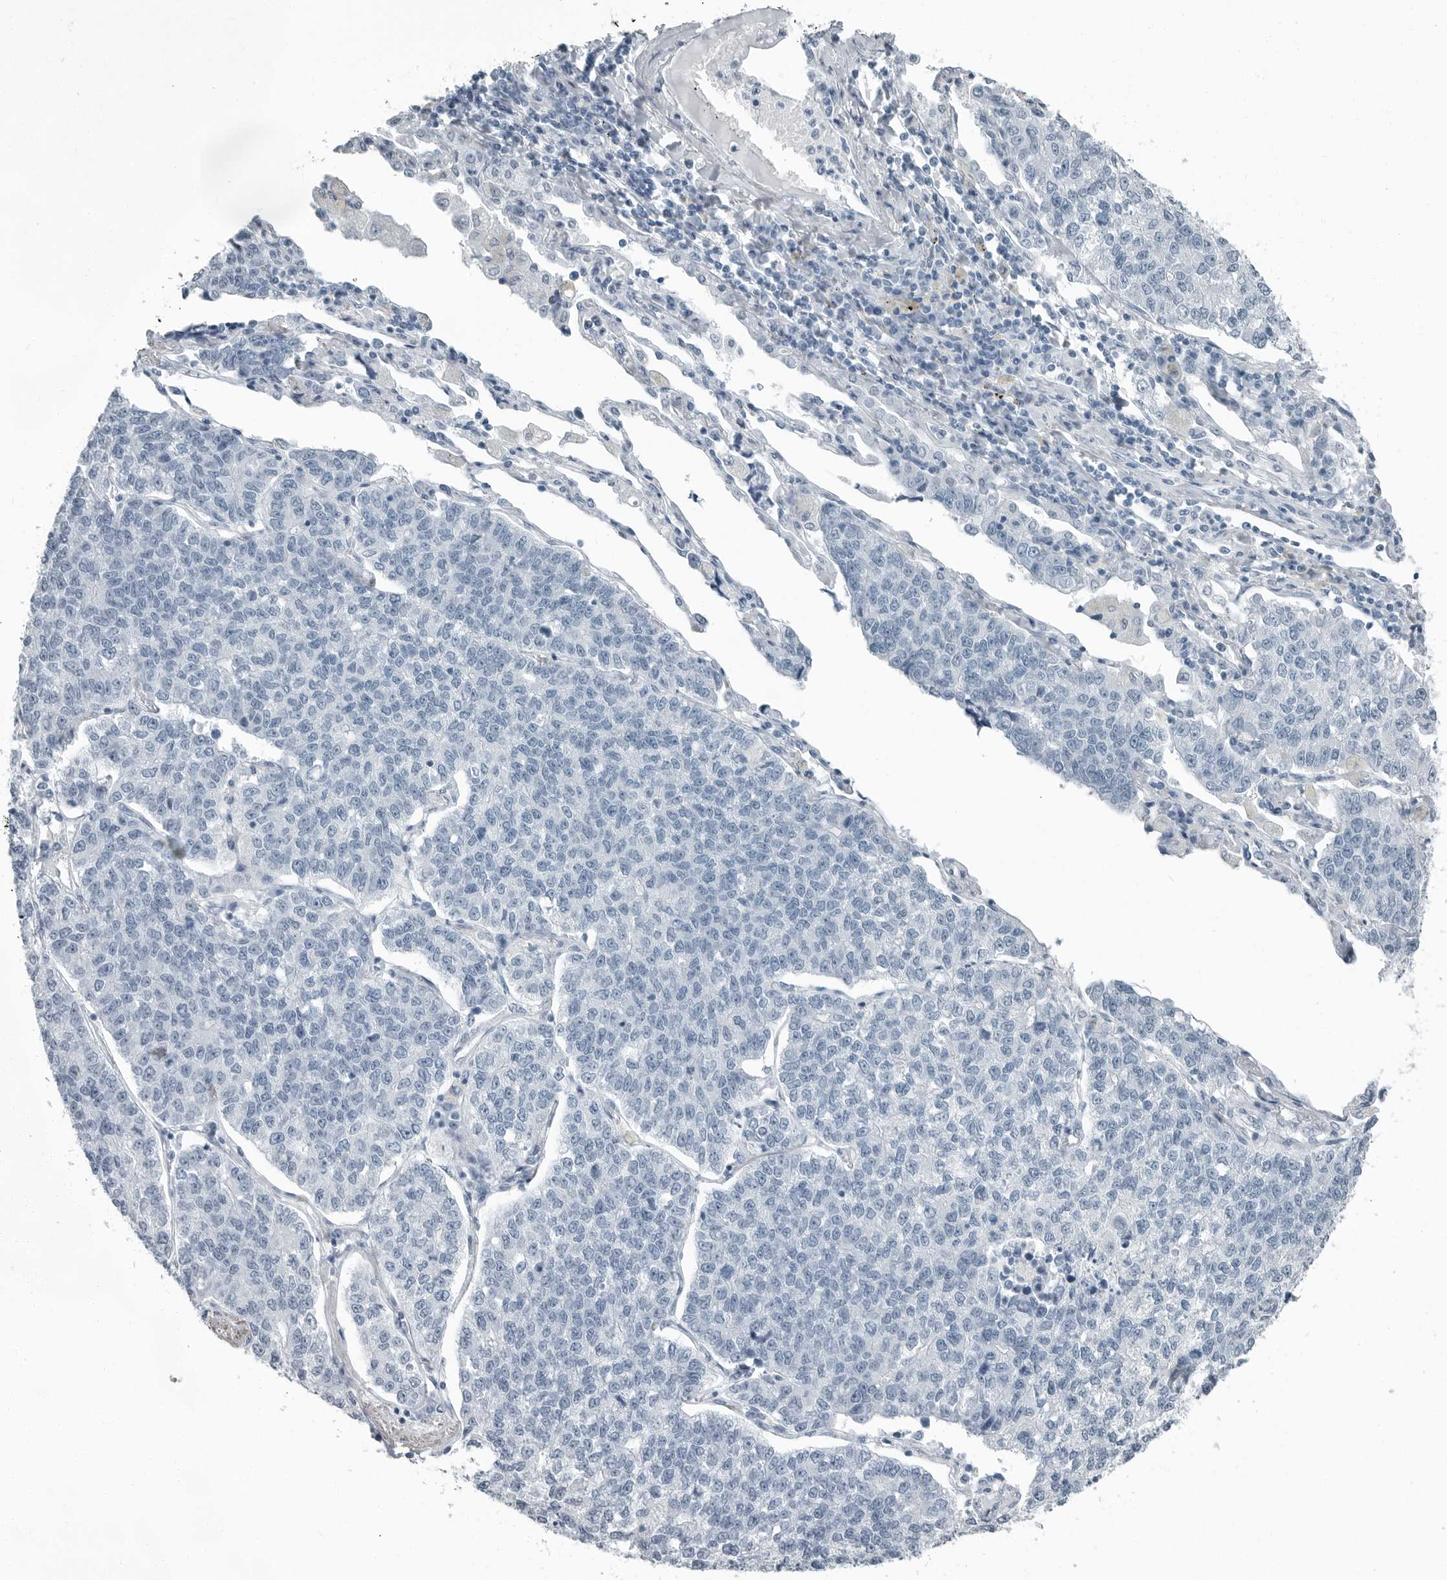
{"staining": {"intensity": "negative", "quantity": "none", "location": "none"}, "tissue": "lung cancer", "cell_type": "Tumor cells", "image_type": "cancer", "snomed": [{"axis": "morphology", "description": "Adenocarcinoma, NOS"}, {"axis": "topography", "description": "Lung"}], "caption": "Protein analysis of lung cancer displays no significant staining in tumor cells.", "gene": "FABP6", "patient": {"sex": "male", "age": 49}}